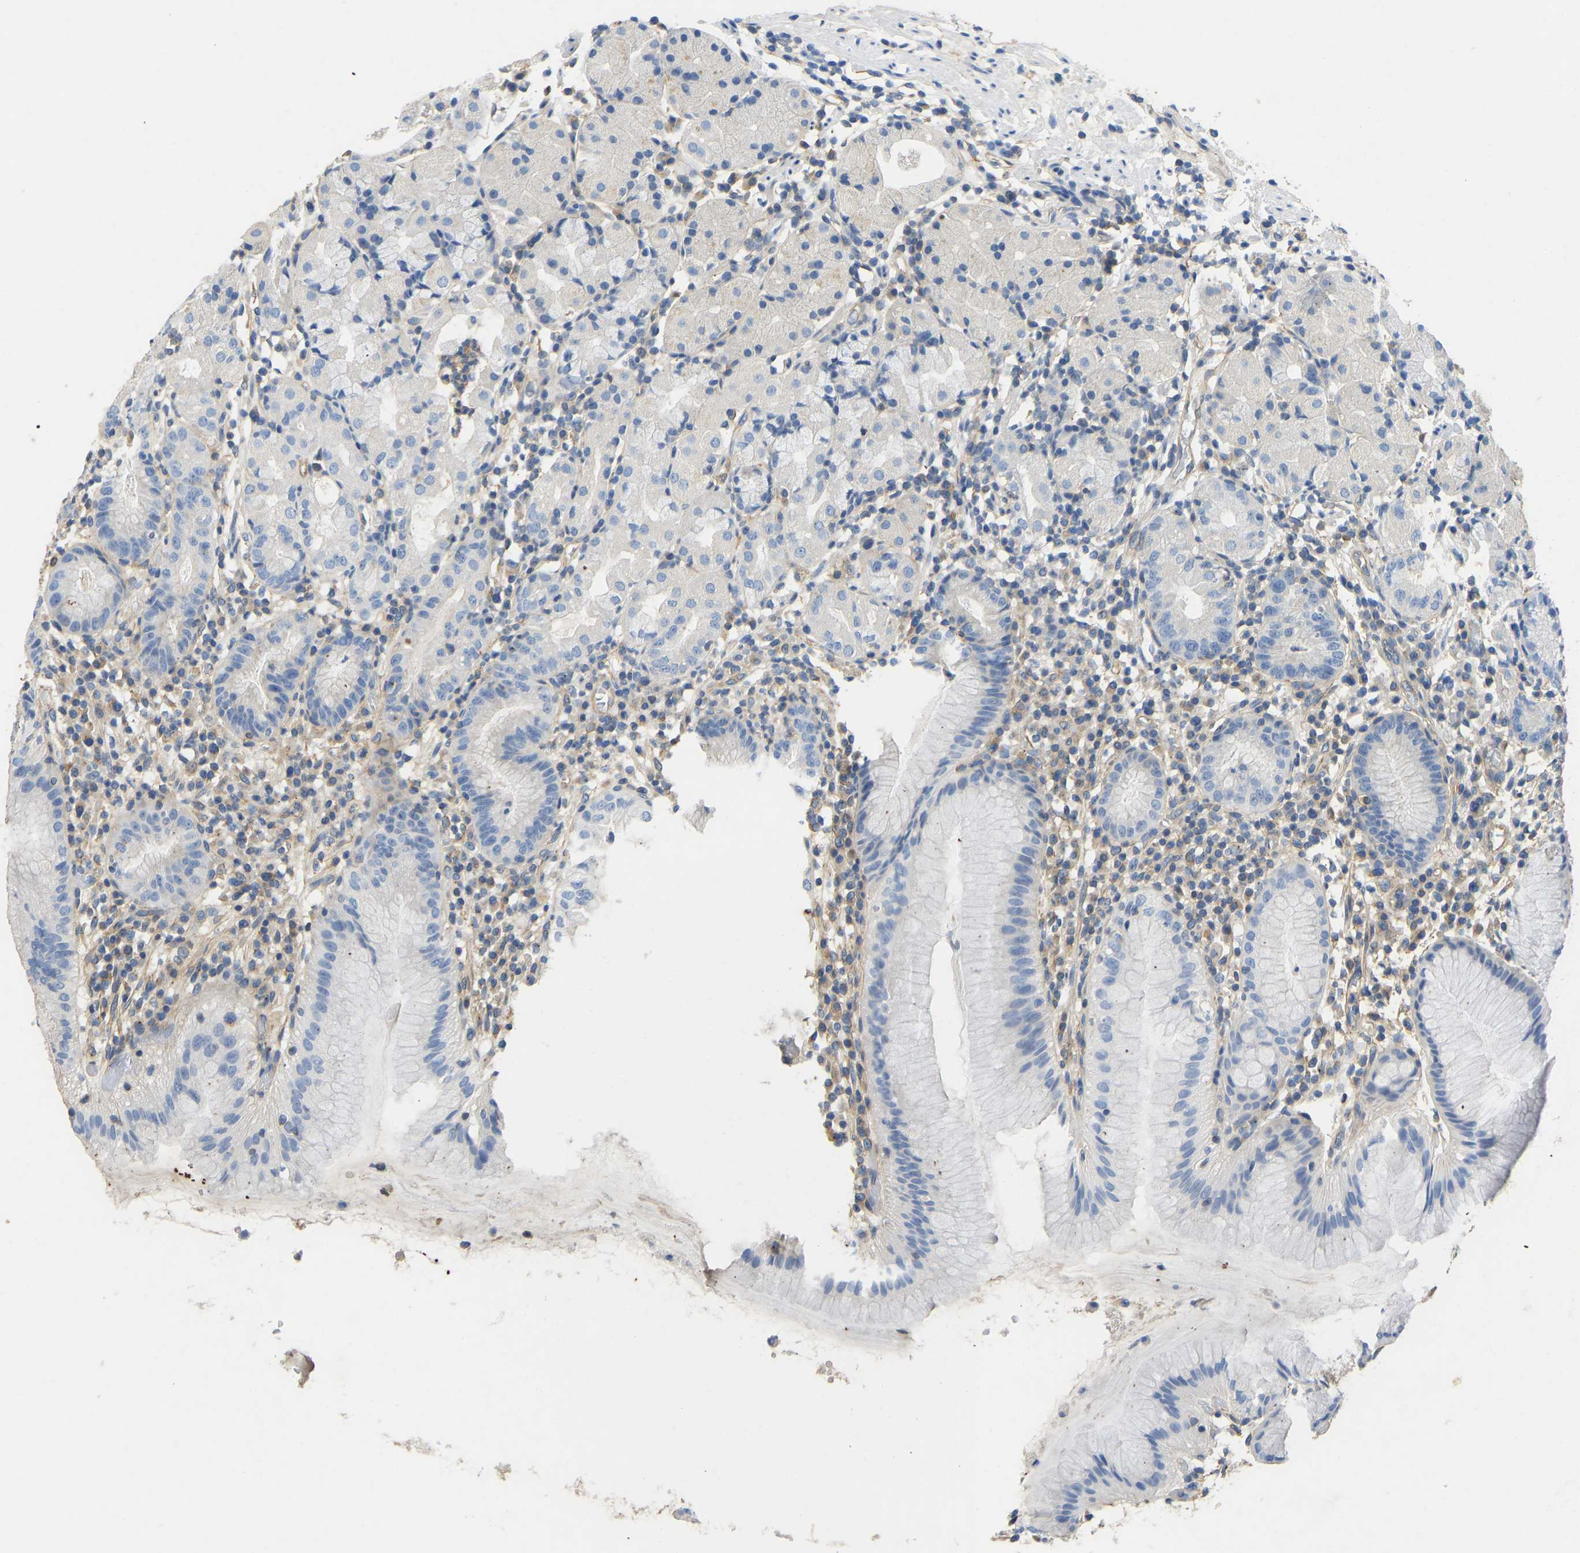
{"staining": {"intensity": "negative", "quantity": "none", "location": "none"}, "tissue": "stomach", "cell_type": "Glandular cells", "image_type": "normal", "snomed": [{"axis": "morphology", "description": "Normal tissue, NOS"}, {"axis": "topography", "description": "Stomach"}, {"axis": "topography", "description": "Stomach, lower"}], "caption": "Unremarkable stomach was stained to show a protein in brown. There is no significant staining in glandular cells. (DAB (3,3'-diaminobenzidine) immunohistochemistry (IHC), high magnification).", "gene": "TECTA", "patient": {"sex": "female", "age": 75}}